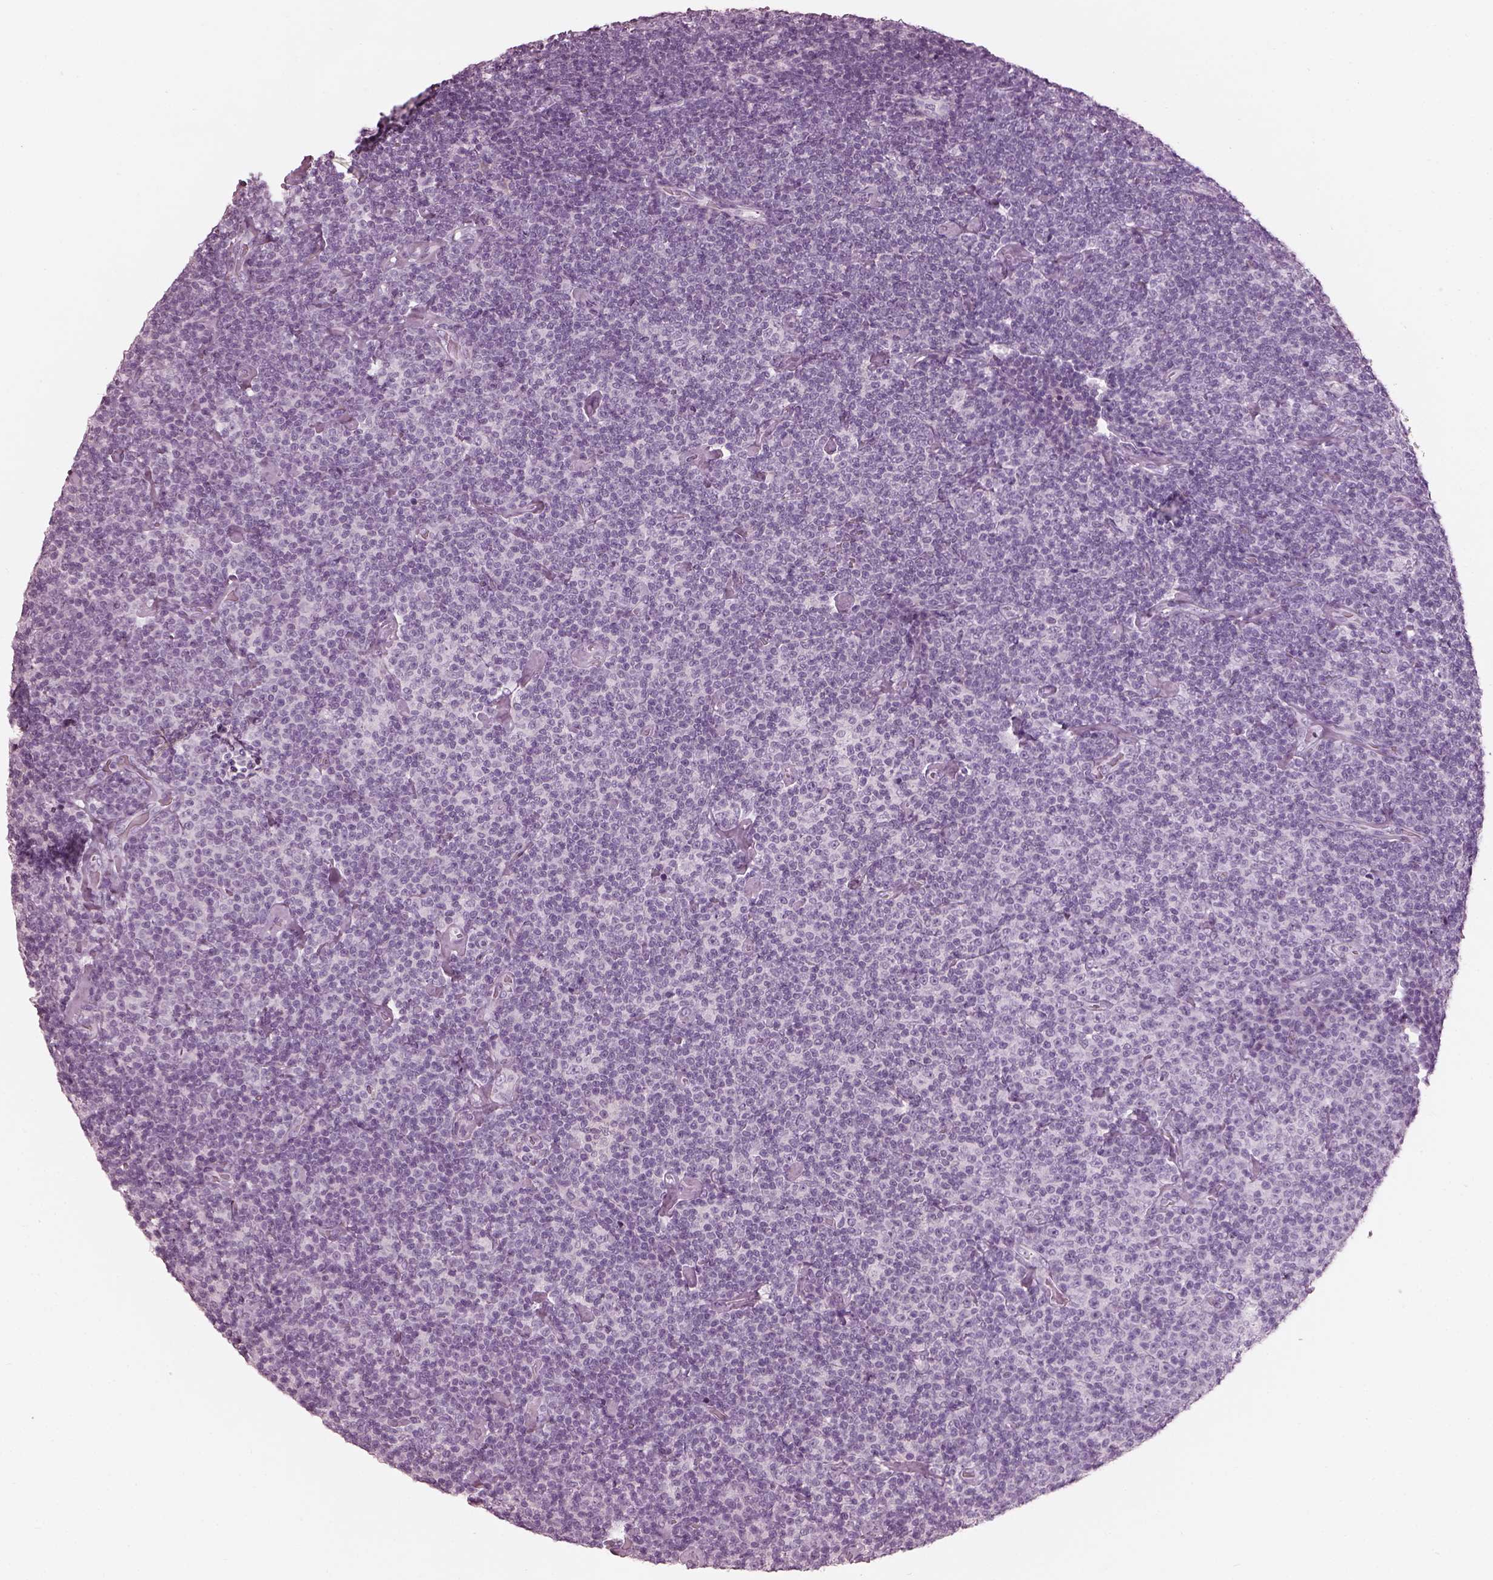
{"staining": {"intensity": "negative", "quantity": "none", "location": "none"}, "tissue": "lymphoma", "cell_type": "Tumor cells", "image_type": "cancer", "snomed": [{"axis": "morphology", "description": "Malignant lymphoma, non-Hodgkin's type, Low grade"}, {"axis": "topography", "description": "Lymph node"}], "caption": "This is an immunohistochemistry (IHC) photomicrograph of human malignant lymphoma, non-Hodgkin's type (low-grade). There is no expression in tumor cells.", "gene": "HYDIN", "patient": {"sex": "male", "age": 81}}